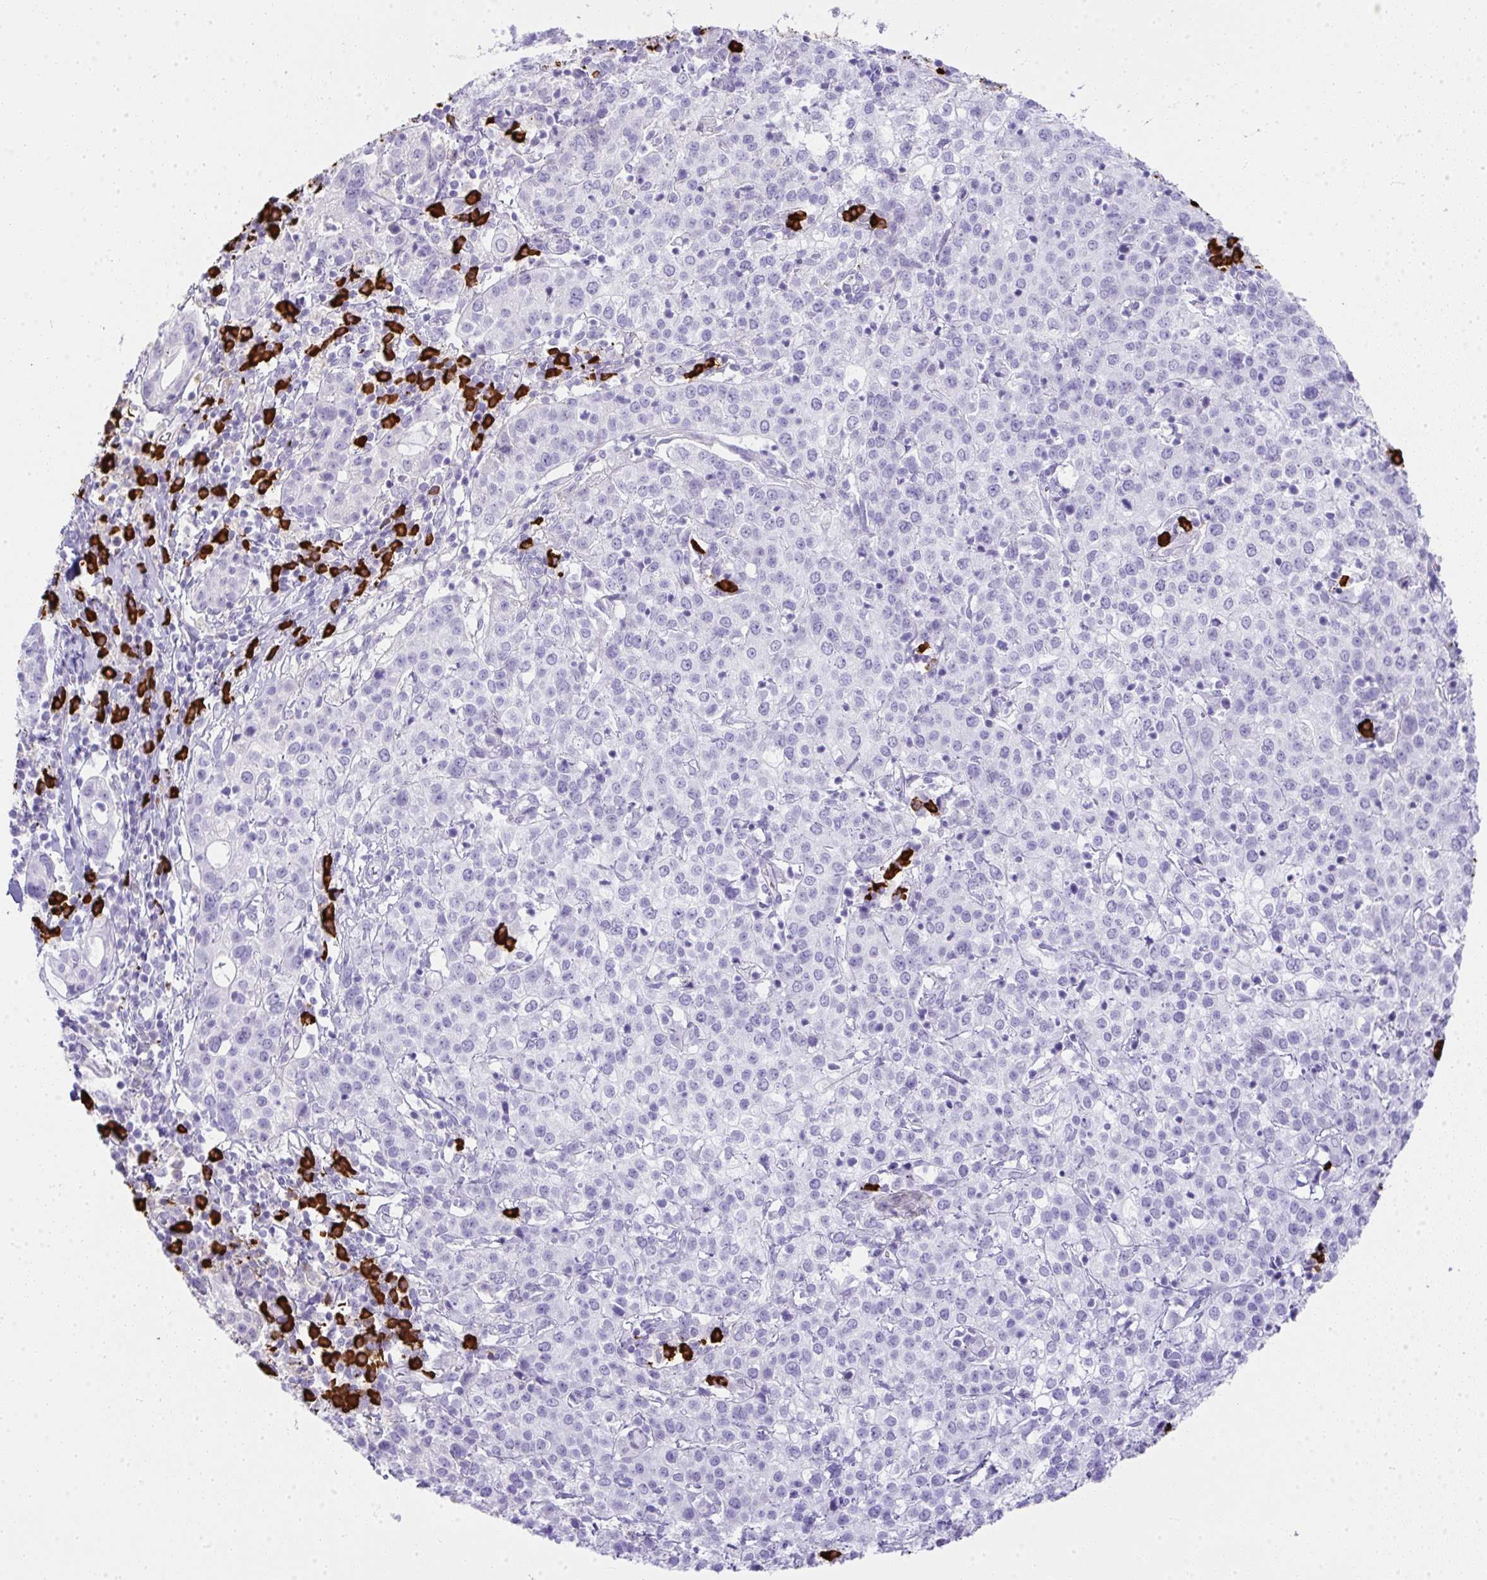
{"staining": {"intensity": "negative", "quantity": "none", "location": "none"}, "tissue": "cervical cancer", "cell_type": "Tumor cells", "image_type": "cancer", "snomed": [{"axis": "morphology", "description": "Normal tissue, NOS"}, {"axis": "morphology", "description": "Adenocarcinoma, NOS"}, {"axis": "topography", "description": "Cervix"}], "caption": "This is an IHC image of human cervical adenocarcinoma. There is no positivity in tumor cells.", "gene": "CDADC1", "patient": {"sex": "female", "age": 44}}